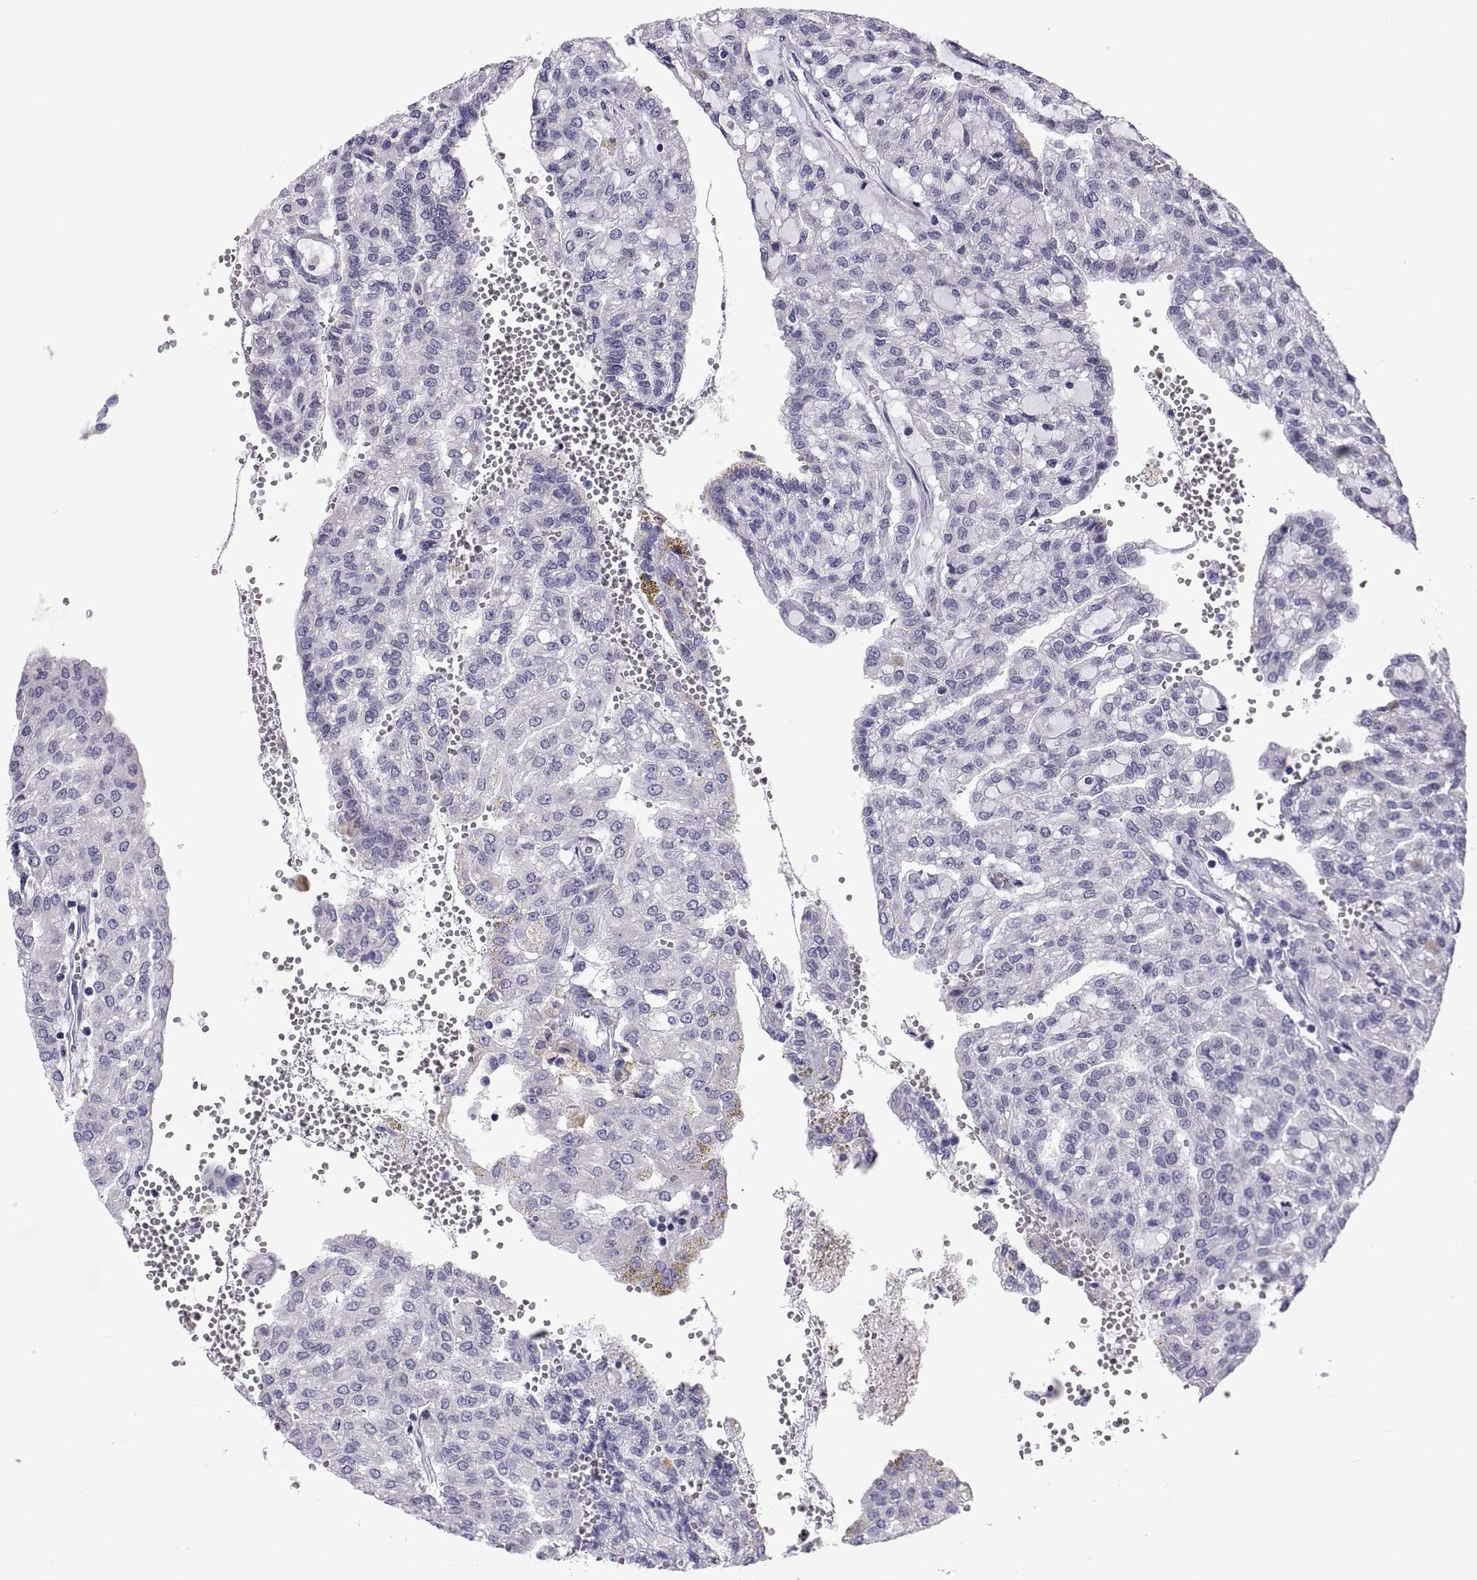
{"staining": {"intensity": "negative", "quantity": "none", "location": "none"}, "tissue": "renal cancer", "cell_type": "Tumor cells", "image_type": "cancer", "snomed": [{"axis": "morphology", "description": "Adenocarcinoma, NOS"}, {"axis": "topography", "description": "Kidney"}], "caption": "There is no significant staining in tumor cells of renal cancer.", "gene": "FAM170A", "patient": {"sex": "male", "age": 63}}